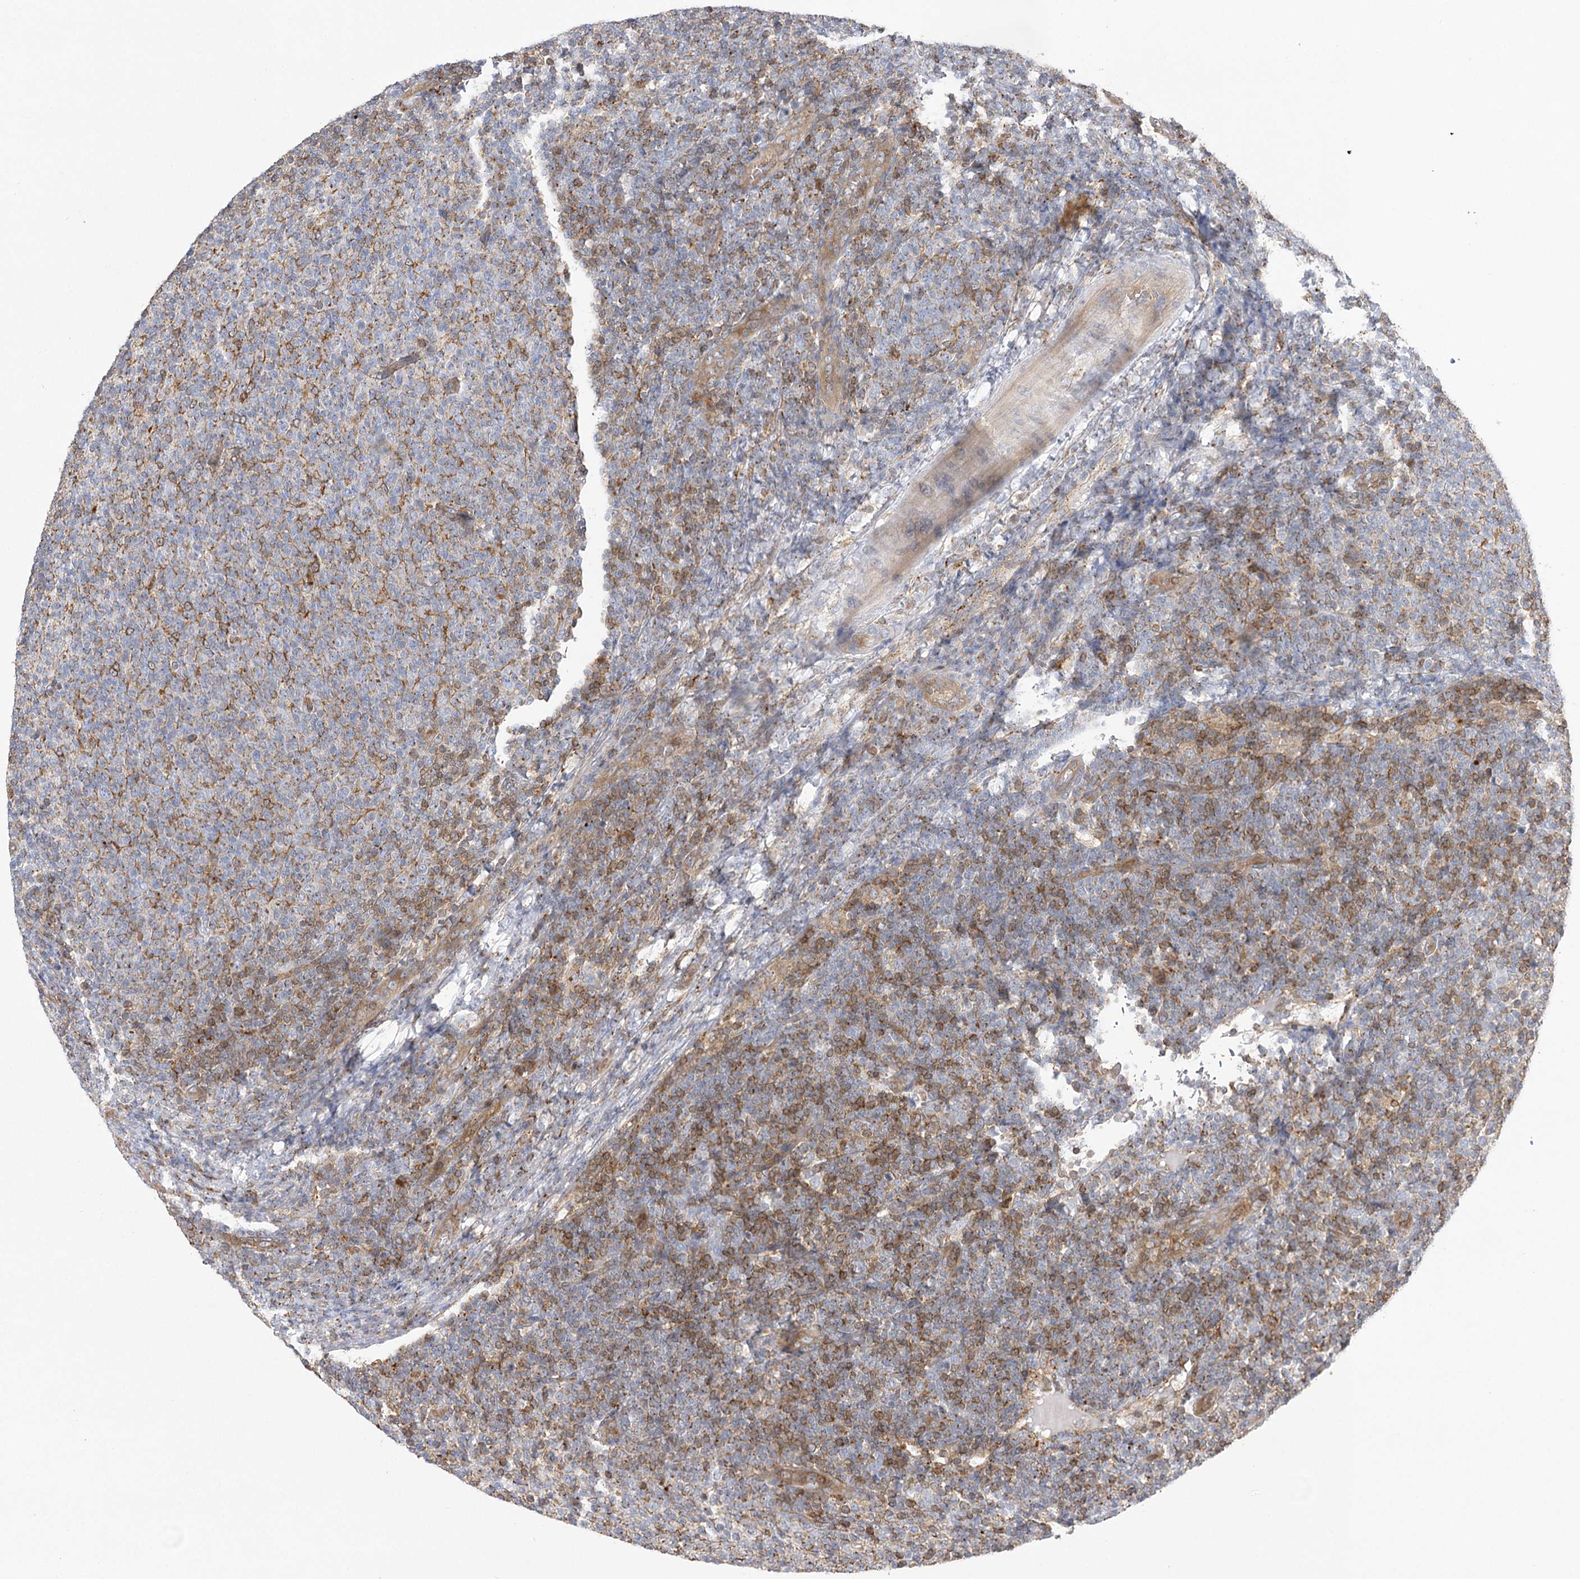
{"staining": {"intensity": "moderate", "quantity": "<25%", "location": "cytoplasmic/membranous"}, "tissue": "lymphoma", "cell_type": "Tumor cells", "image_type": "cancer", "snomed": [{"axis": "morphology", "description": "Malignant lymphoma, non-Hodgkin's type, Low grade"}, {"axis": "topography", "description": "Lymph node"}], "caption": "Tumor cells demonstrate low levels of moderate cytoplasmic/membranous expression in about <25% of cells in human malignant lymphoma, non-Hodgkin's type (low-grade).", "gene": "VPS37B", "patient": {"sex": "male", "age": 66}}